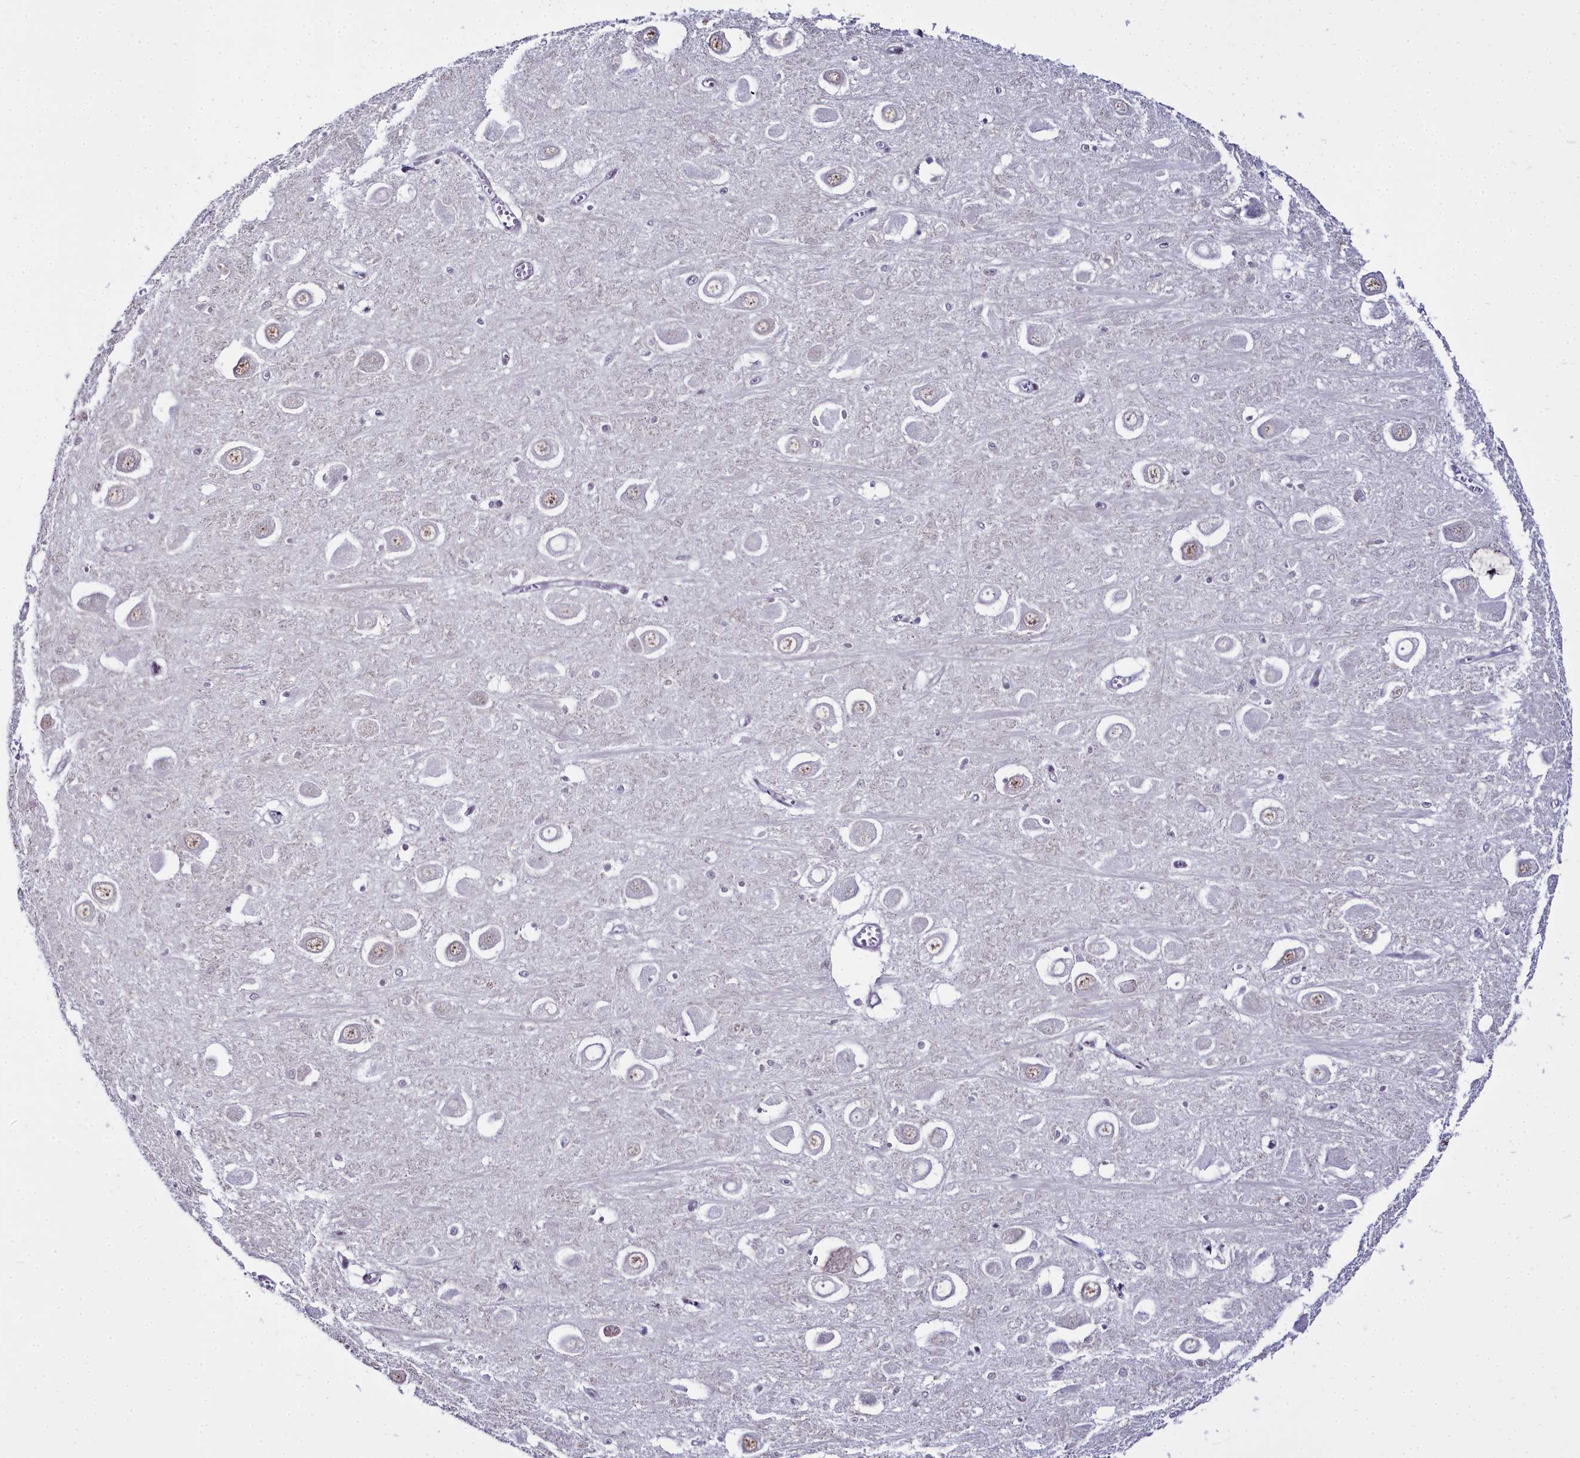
{"staining": {"intensity": "negative", "quantity": "none", "location": "none"}, "tissue": "hippocampus", "cell_type": "Glial cells", "image_type": "normal", "snomed": [{"axis": "morphology", "description": "Normal tissue, NOS"}, {"axis": "topography", "description": "Hippocampus"}], "caption": "DAB immunohistochemical staining of benign human hippocampus displays no significant staining in glial cells. The staining was performed using DAB to visualize the protein expression in brown, while the nuclei were stained in blue with hematoxylin (Magnification: 20x).", "gene": "RBM12", "patient": {"sex": "male", "age": 70}}